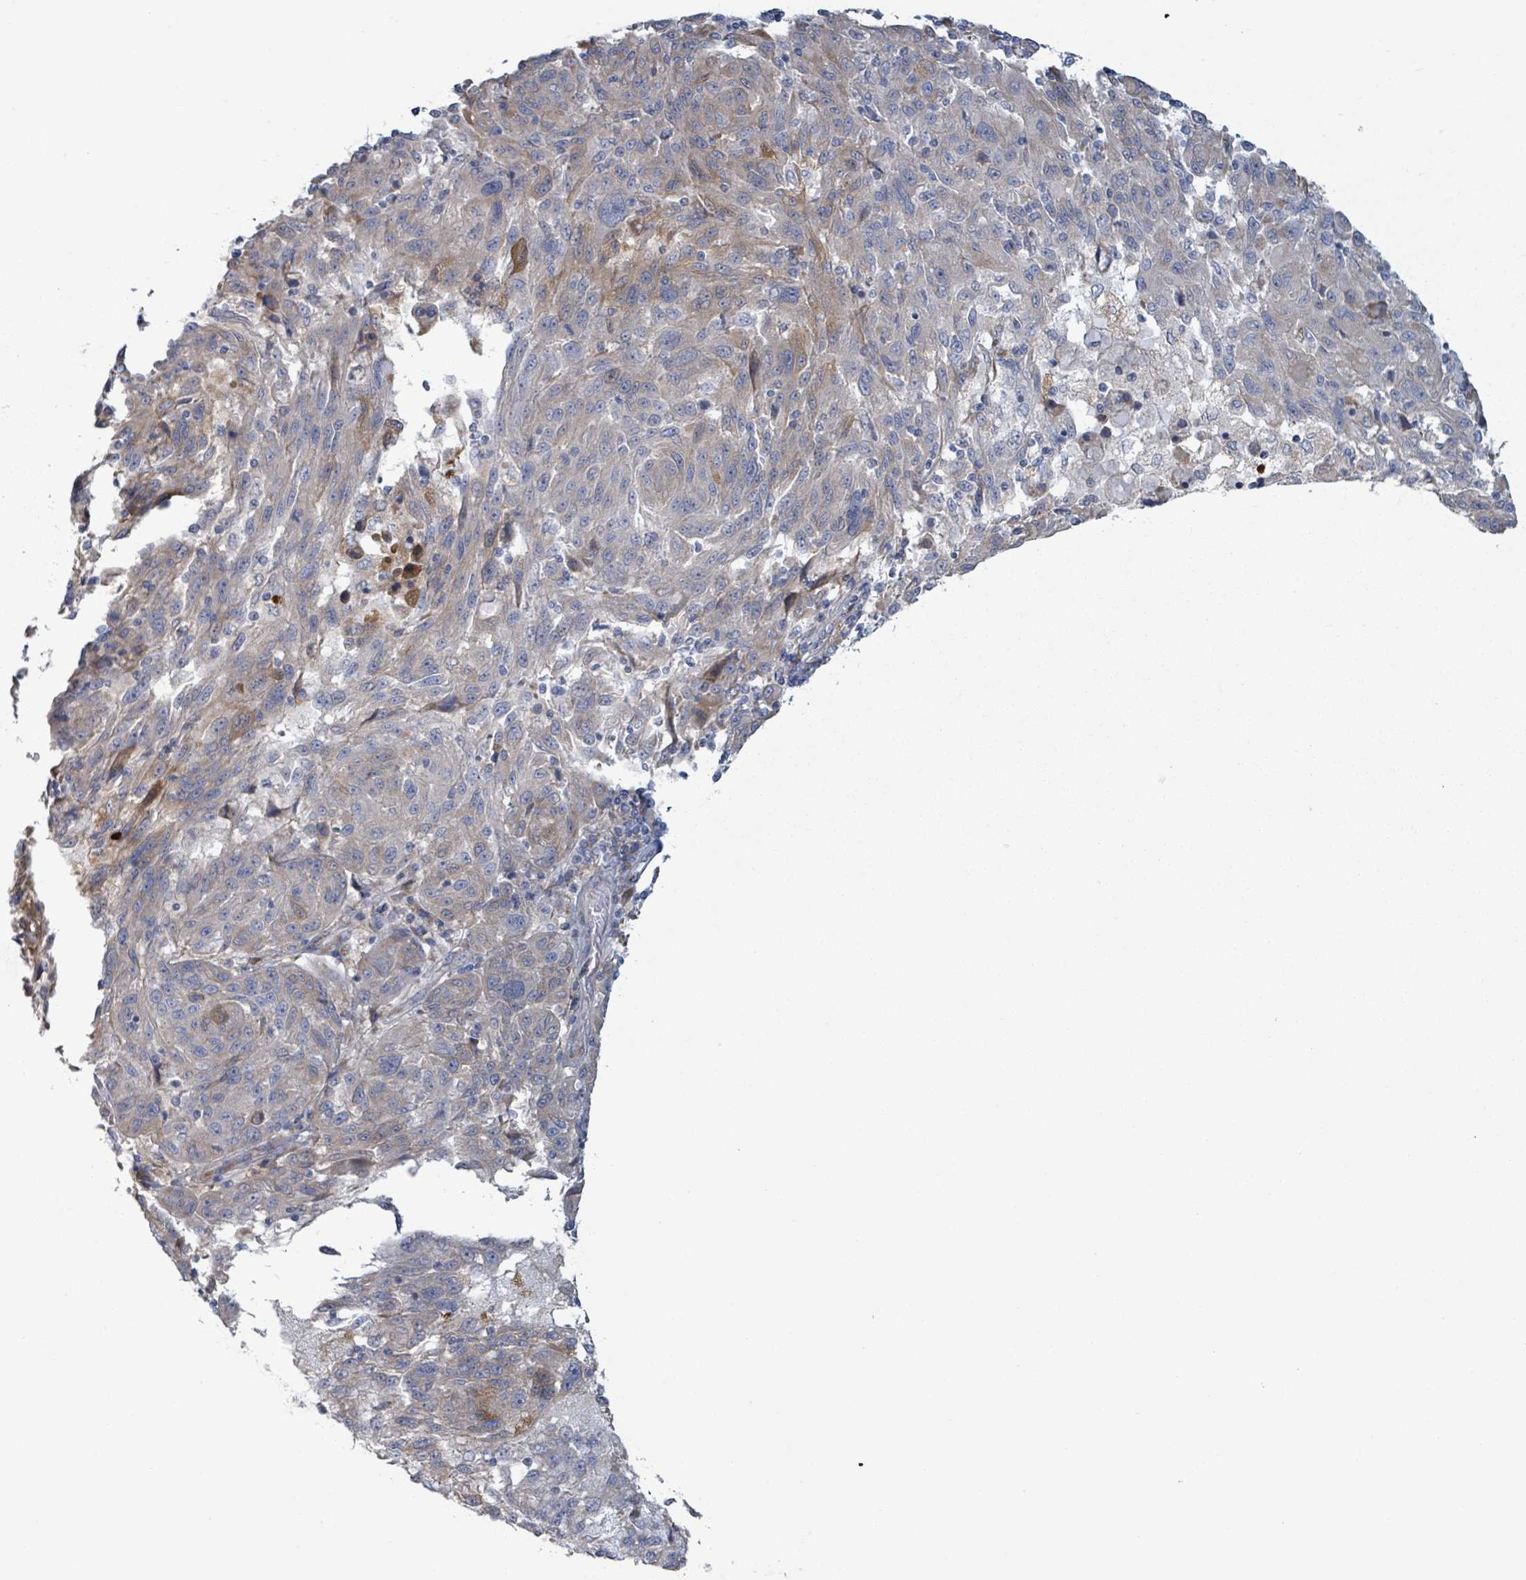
{"staining": {"intensity": "weak", "quantity": "<25%", "location": "cytoplasmic/membranous"}, "tissue": "melanoma", "cell_type": "Tumor cells", "image_type": "cancer", "snomed": [{"axis": "morphology", "description": "Malignant melanoma, NOS"}, {"axis": "topography", "description": "Skin"}], "caption": "DAB immunohistochemical staining of malignant melanoma shows no significant expression in tumor cells.", "gene": "COL13A1", "patient": {"sex": "male", "age": 53}}